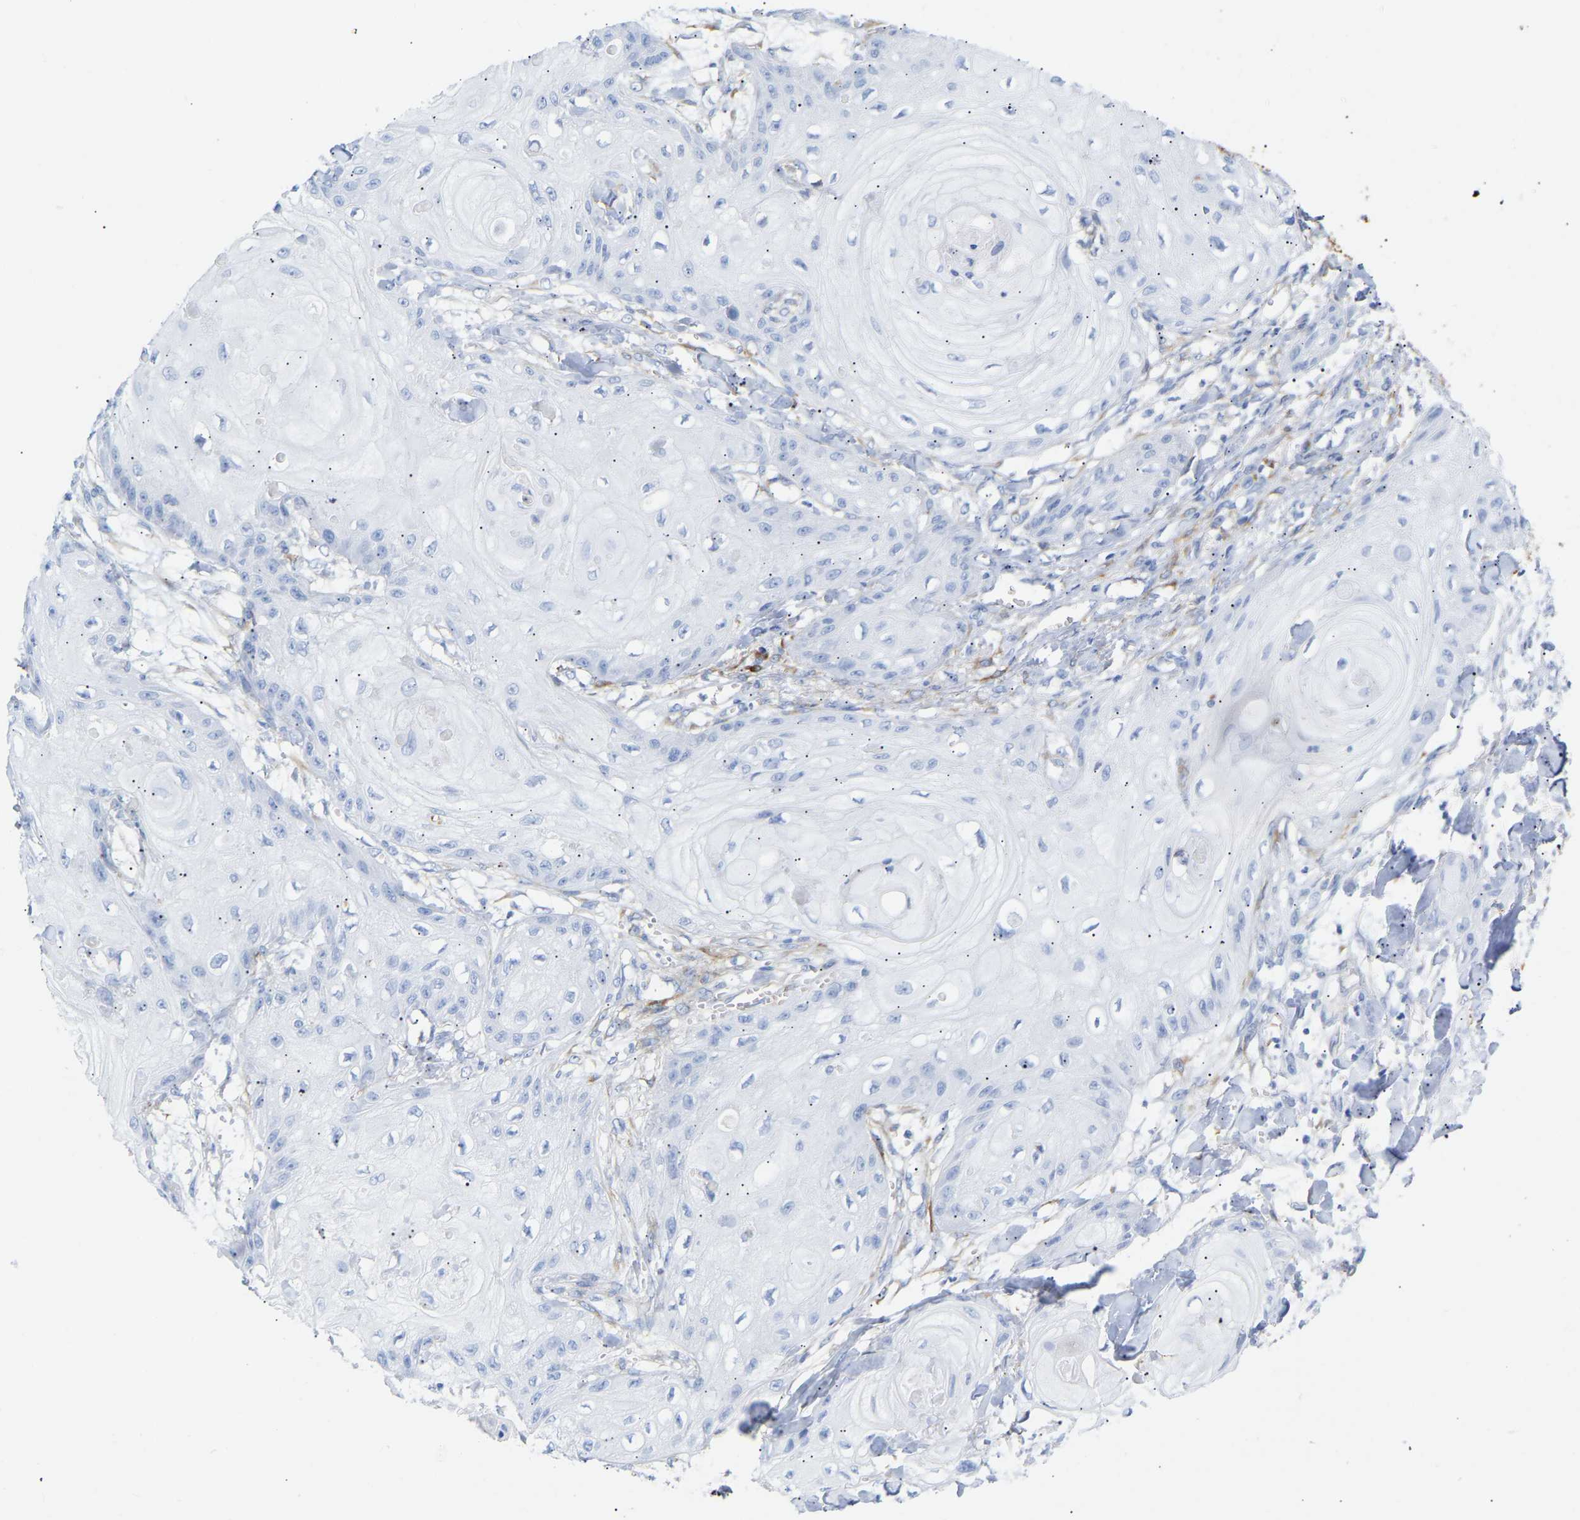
{"staining": {"intensity": "negative", "quantity": "none", "location": "none"}, "tissue": "skin cancer", "cell_type": "Tumor cells", "image_type": "cancer", "snomed": [{"axis": "morphology", "description": "Squamous cell carcinoma, NOS"}, {"axis": "topography", "description": "Skin"}], "caption": "Immunohistochemical staining of human skin squamous cell carcinoma reveals no significant positivity in tumor cells. (DAB IHC, high magnification).", "gene": "AMPH", "patient": {"sex": "male", "age": 74}}